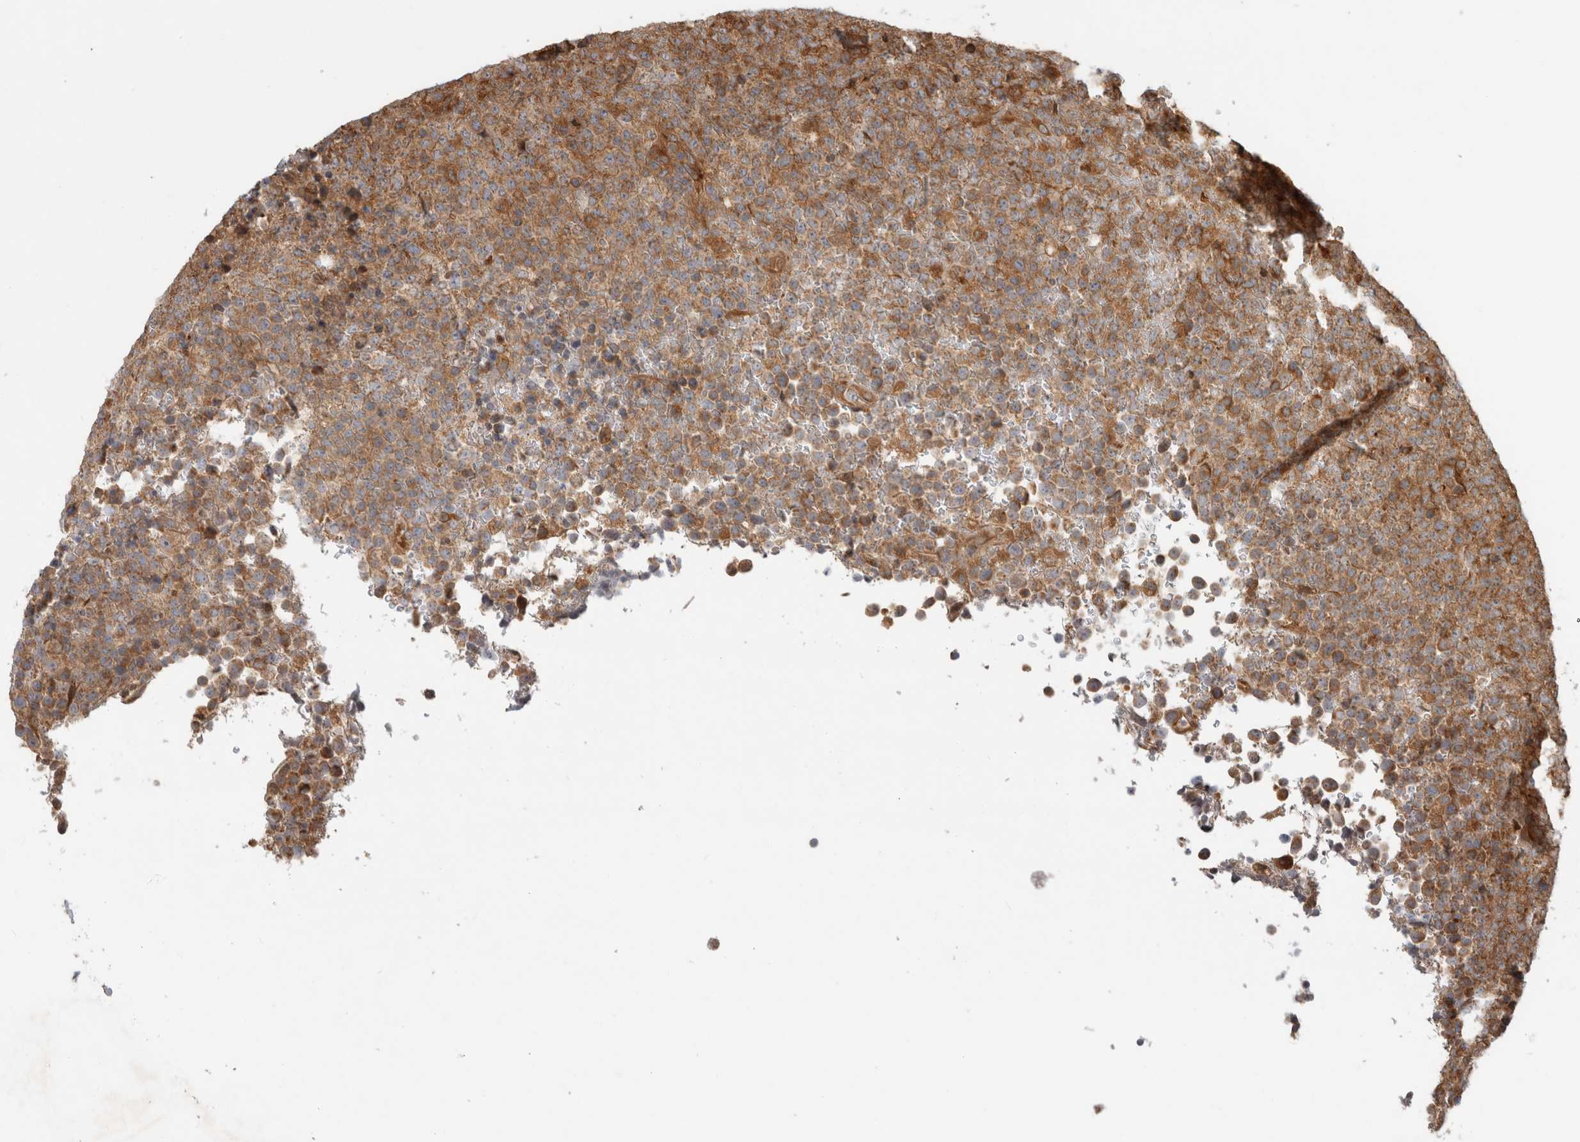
{"staining": {"intensity": "moderate", "quantity": ">75%", "location": "cytoplasmic/membranous"}, "tissue": "lymphoma", "cell_type": "Tumor cells", "image_type": "cancer", "snomed": [{"axis": "morphology", "description": "Malignant lymphoma, non-Hodgkin's type, High grade"}, {"axis": "topography", "description": "Lymph node"}], "caption": "High-power microscopy captured an IHC photomicrograph of lymphoma, revealing moderate cytoplasmic/membranous positivity in approximately >75% of tumor cells.", "gene": "TUBD1", "patient": {"sex": "male", "age": 13}}